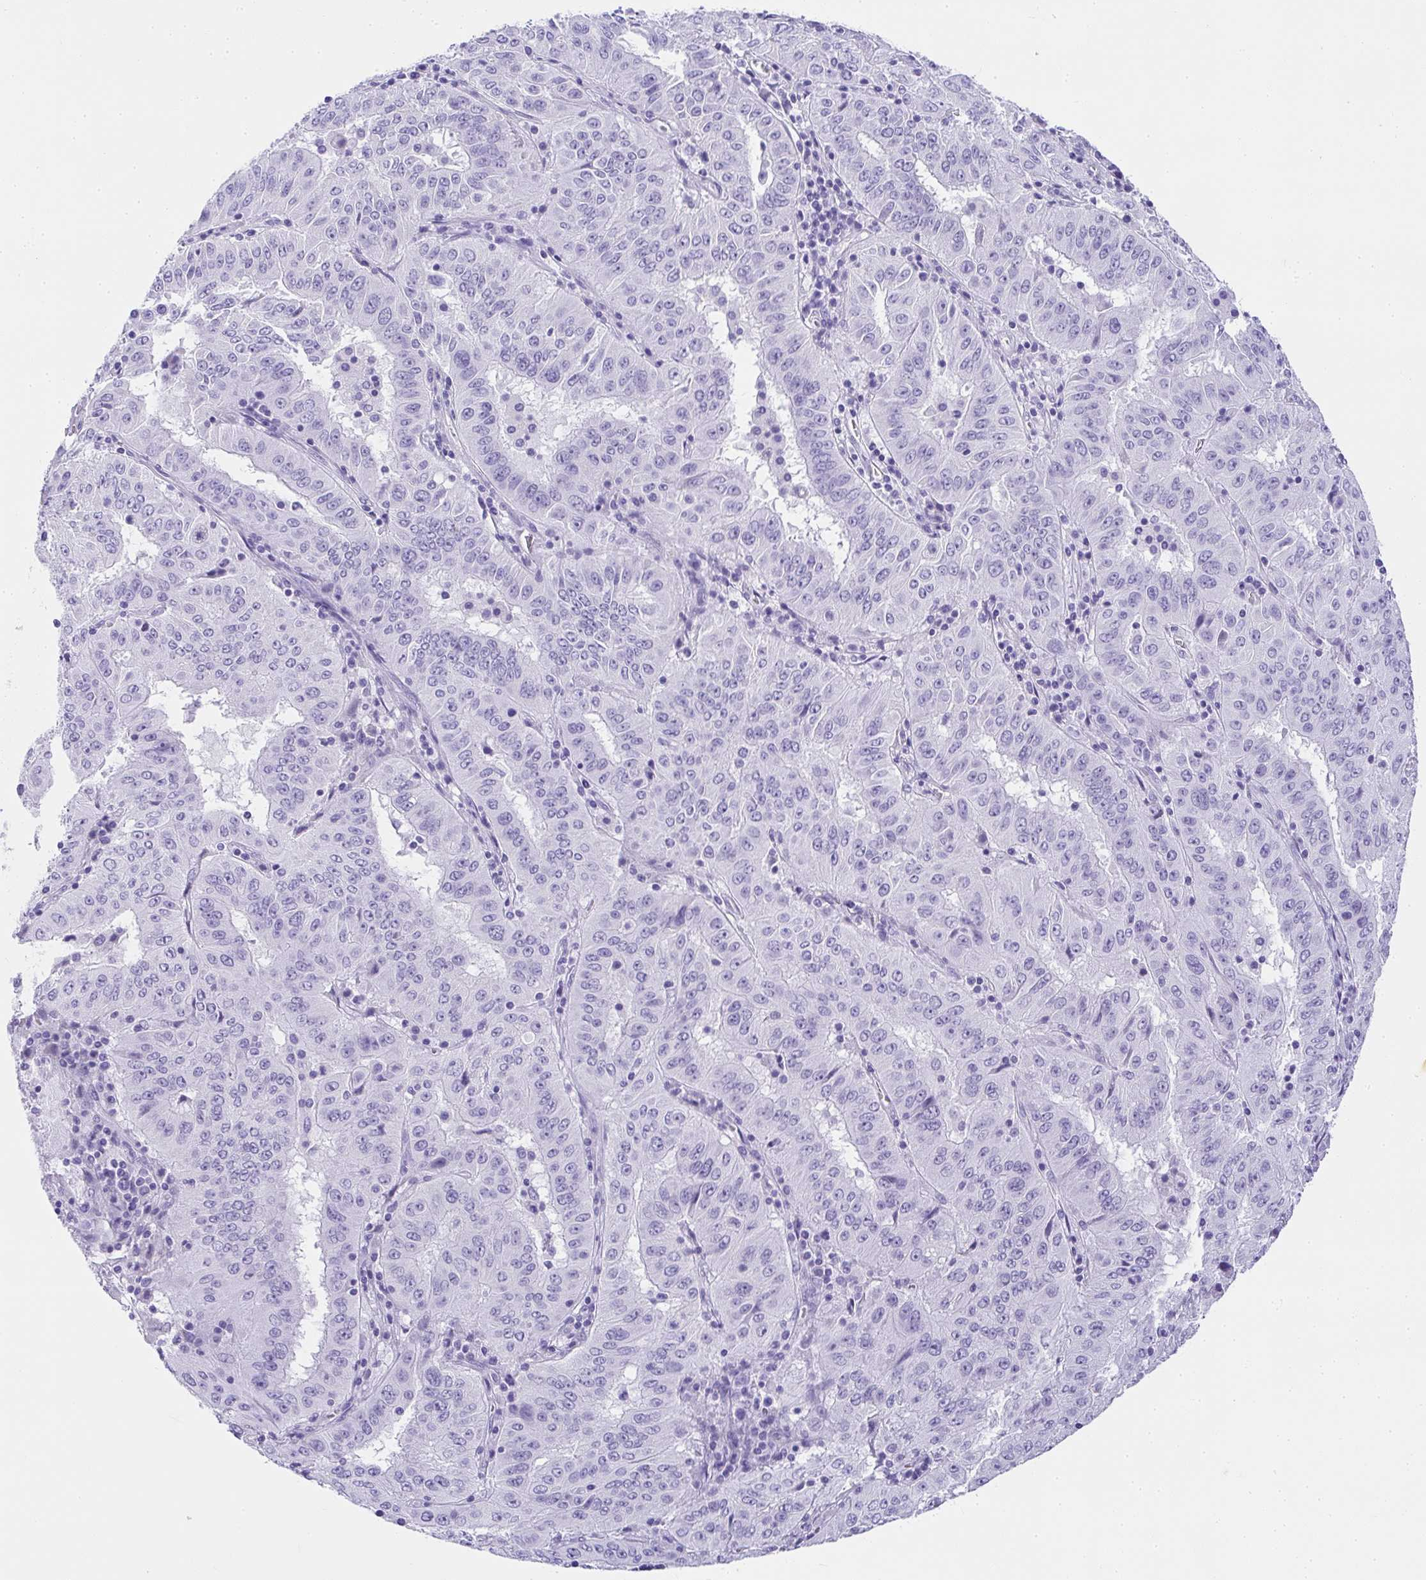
{"staining": {"intensity": "negative", "quantity": "none", "location": "none"}, "tissue": "pancreatic cancer", "cell_type": "Tumor cells", "image_type": "cancer", "snomed": [{"axis": "morphology", "description": "Adenocarcinoma, NOS"}, {"axis": "topography", "description": "Pancreas"}], "caption": "High magnification brightfield microscopy of adenocarcinoma (pancreatic) stained with DAB (3,3'-diaminobenzidine) (brown) and counterstained with hematoxylin (blue): tumor cells show no significant expression.", "gene": "AVIL", "patient": {"sex": "male", "age": 63}}